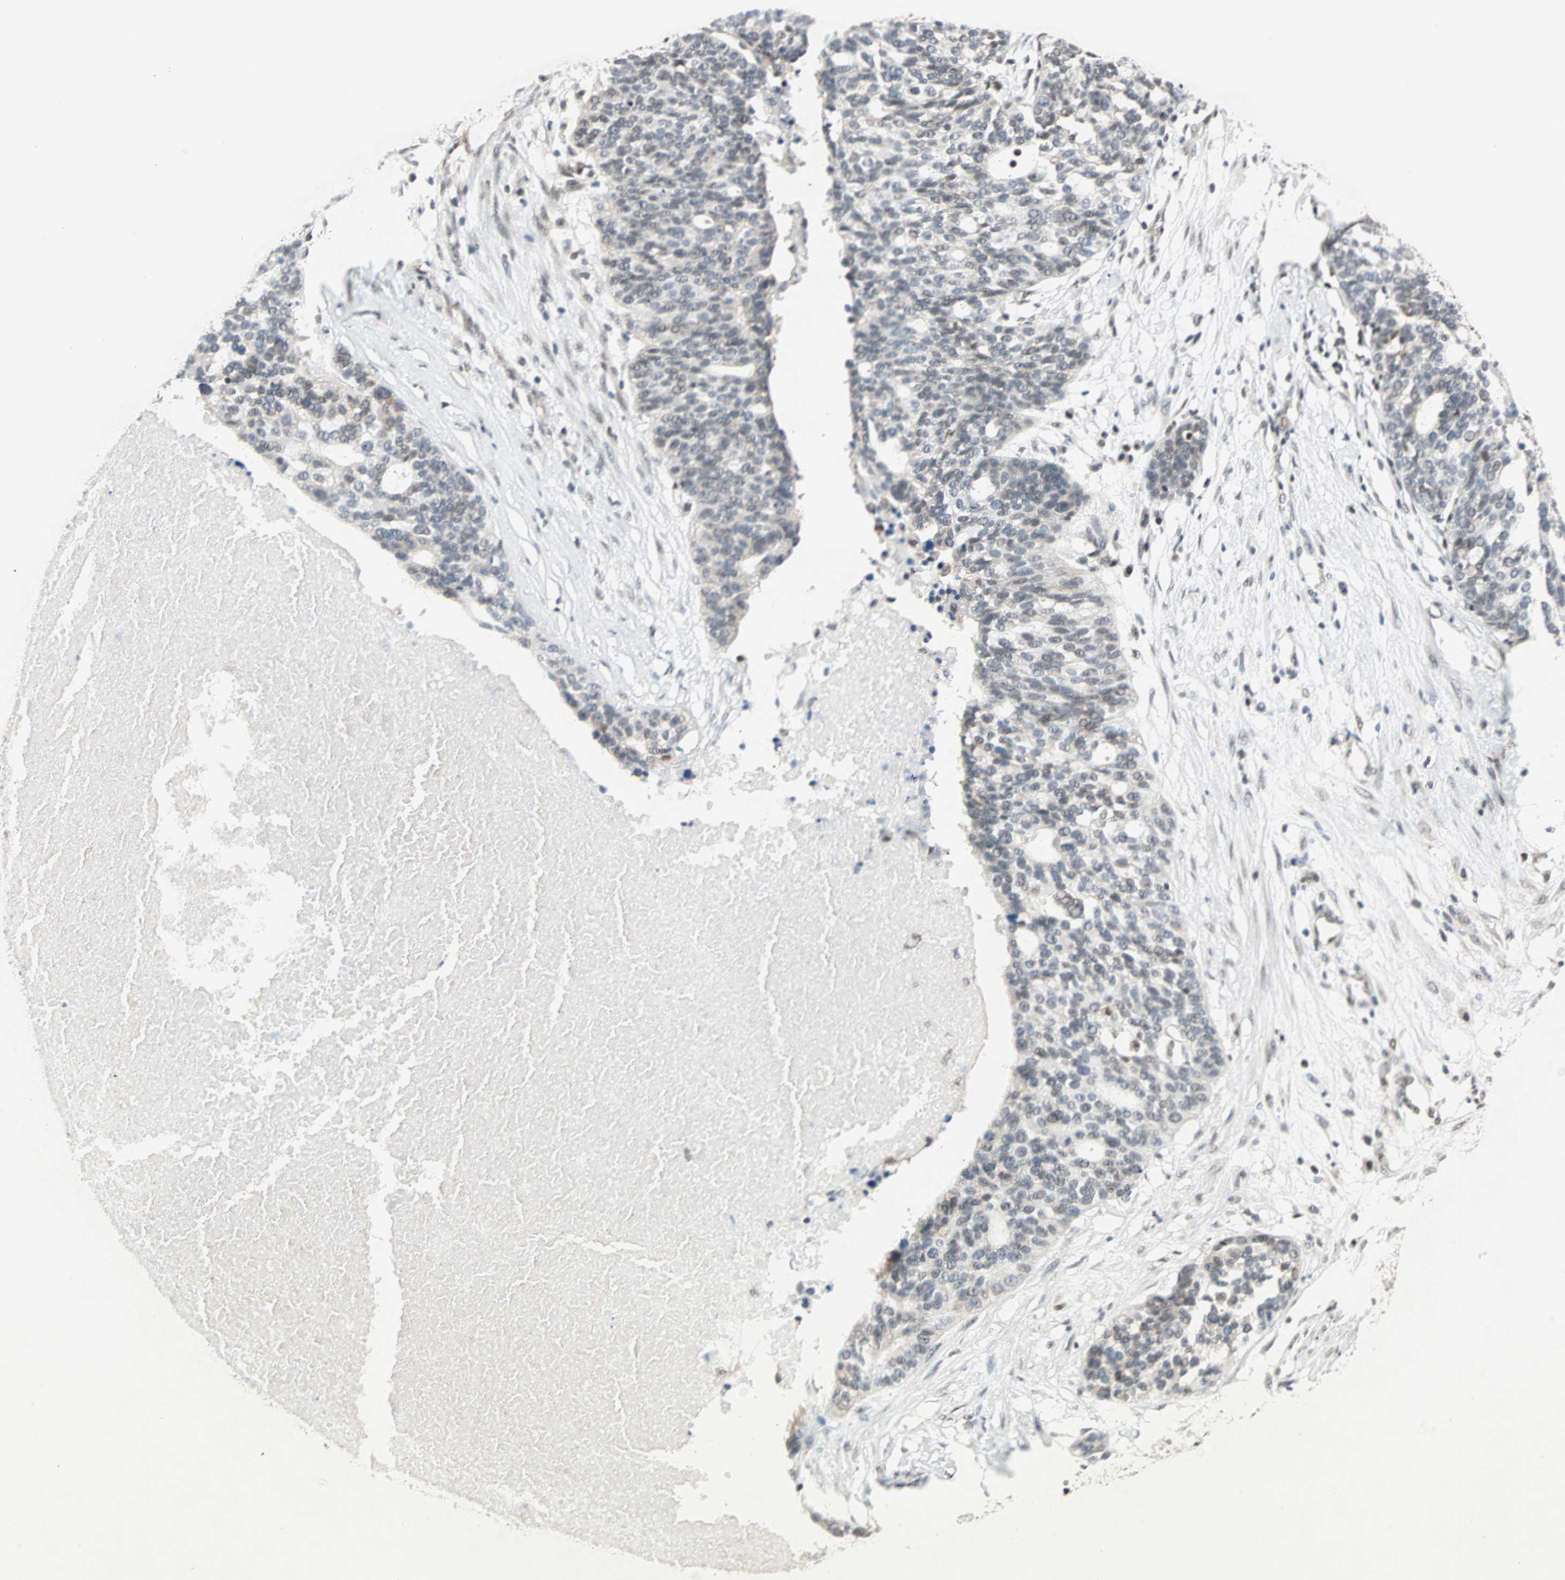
{"staining": {"intensity": "negative", "quantity": "none", "location": "none"}, "tissue": "ovarian cancer", "cell_type": "Tumor cells", "image_type": "cancer", "snomed": [{"axis": "morphology", "description": "Cystadenocarcinoma, serous, NOS"}, {"axis": "topography", "description": "Ovary"}], "caption": "IHC photomicrograph of human ovarian cancer stained for a protein (brown), which exhibits no positivity in tumor cells. (Immunohistochemistry (ihc), brightfield microscopy, high magnification).", "gene": "DAZAP1", "patient": {"sex": "female", "age": 59}}